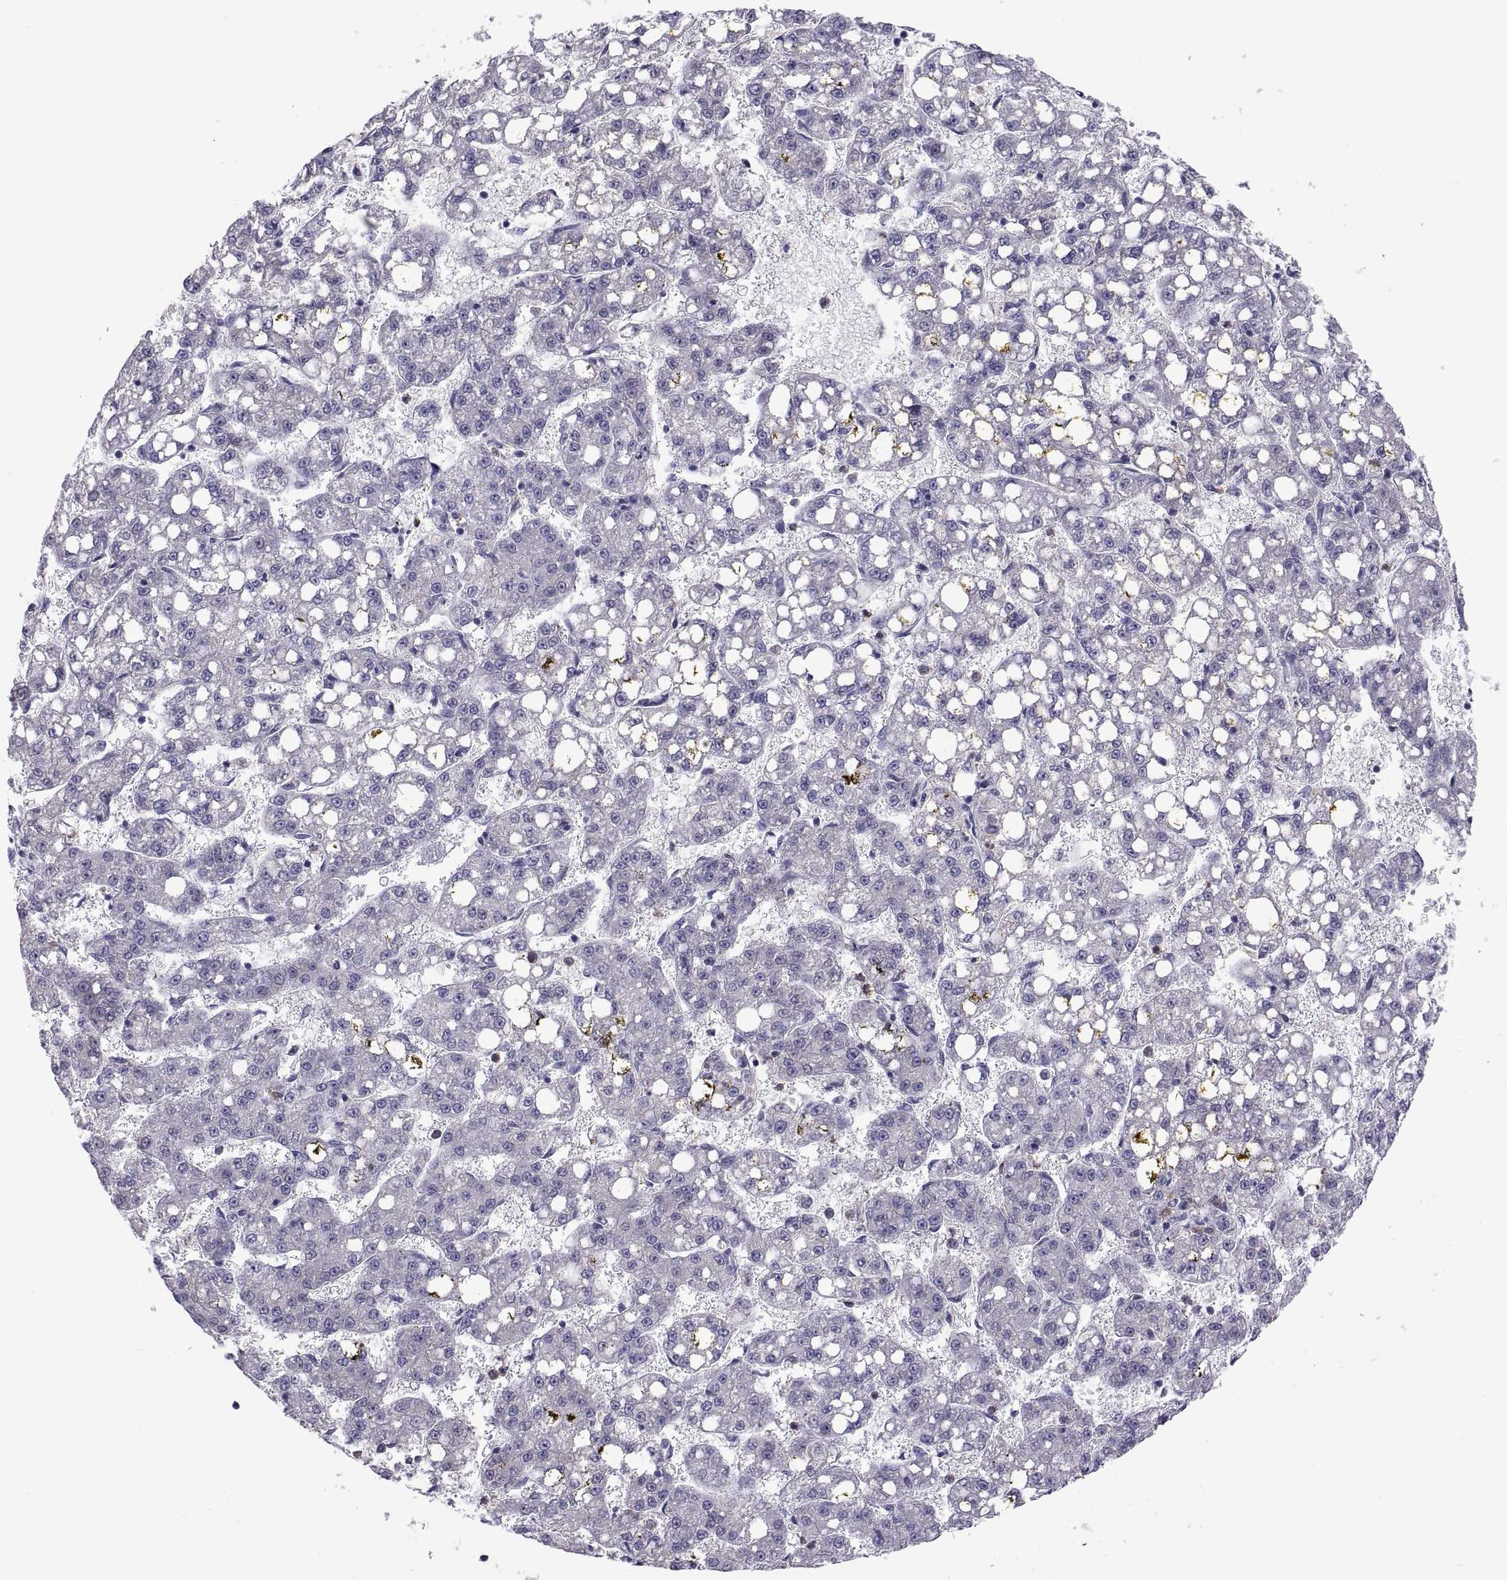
{"staining": {"intensity": "negative", "quantity": "none", "location": "none"}, "tissue": "liver cancer", "cell_type": "Tumor cells", "image_type": "cancer", "snomed": [{"axis": "morphology", "description": "Carcinoma, Hepatocellular, NOS"}, {"axis": "topography", "description": "Liver"}], "caption": "The image demonstrates no significant positivity in tumor cells of liver cancer.", "gene": "PKP1", "patient": {"sex": "female", "age": 65}}